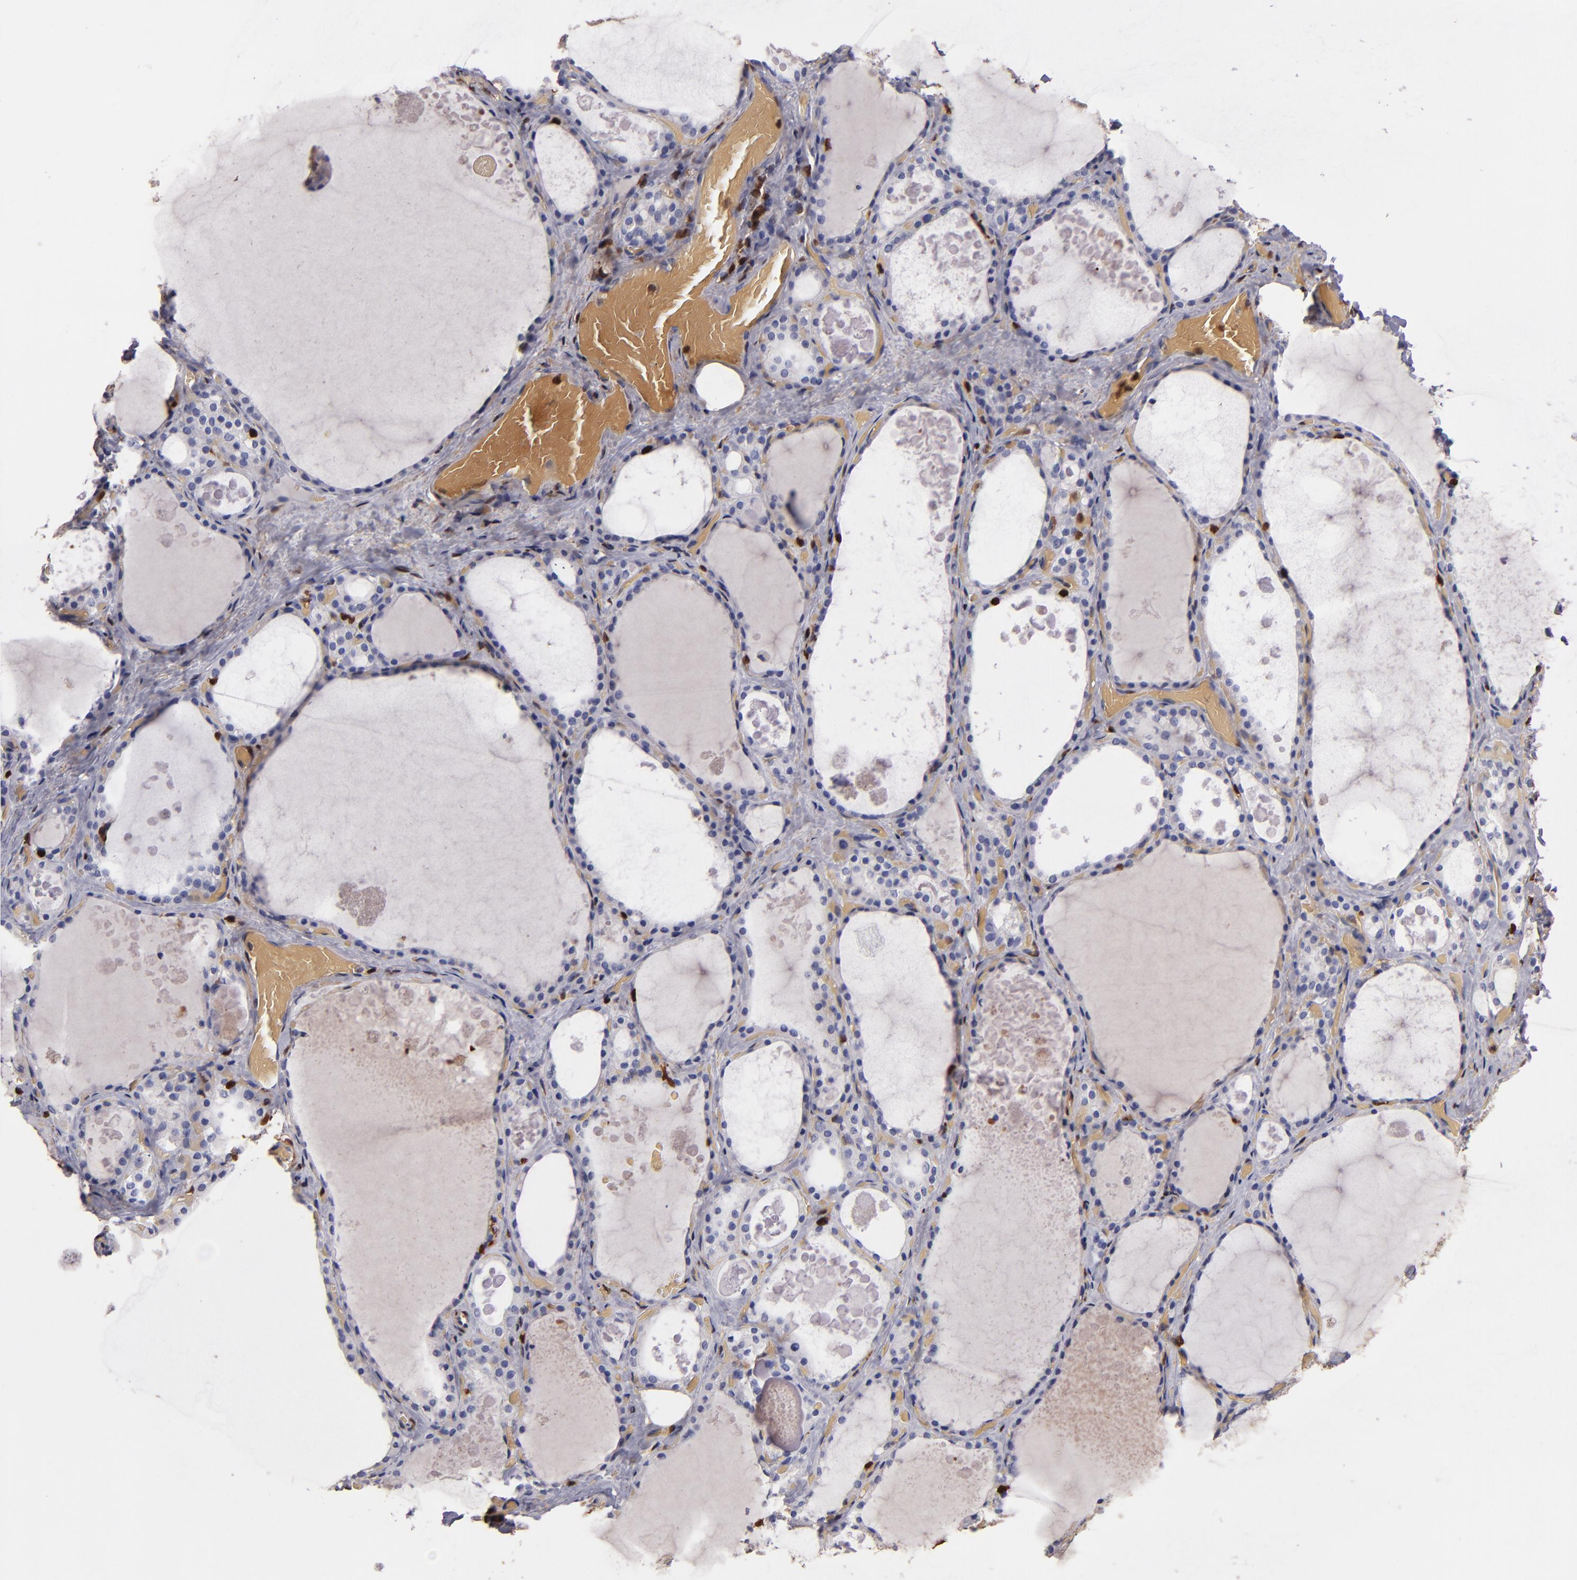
{"staining": {"intensity": "negative", "quantity": "none", "location": "none"}, "tissue": "thyroid gland", "cell_type": "Glandular cells", "image_type": "normal", "snomed": [{"axis": "morphology", "description": "Normal tissue, NOS"}, {"axis": "topography", "description": "Thyroid gland"}], "caption": "A high-resolution micrograph shows immunohistochemistry (IHC) staining of unremarkable thyroid gland, which shows no significant staining in glandular cells. (DAB (3,3'-diaminobenzidine) immunohistochemistry (IHC) with hematoxylin counter stain).", "gene": "S100A4", "patient": {"sex": "male", "age": 61}}